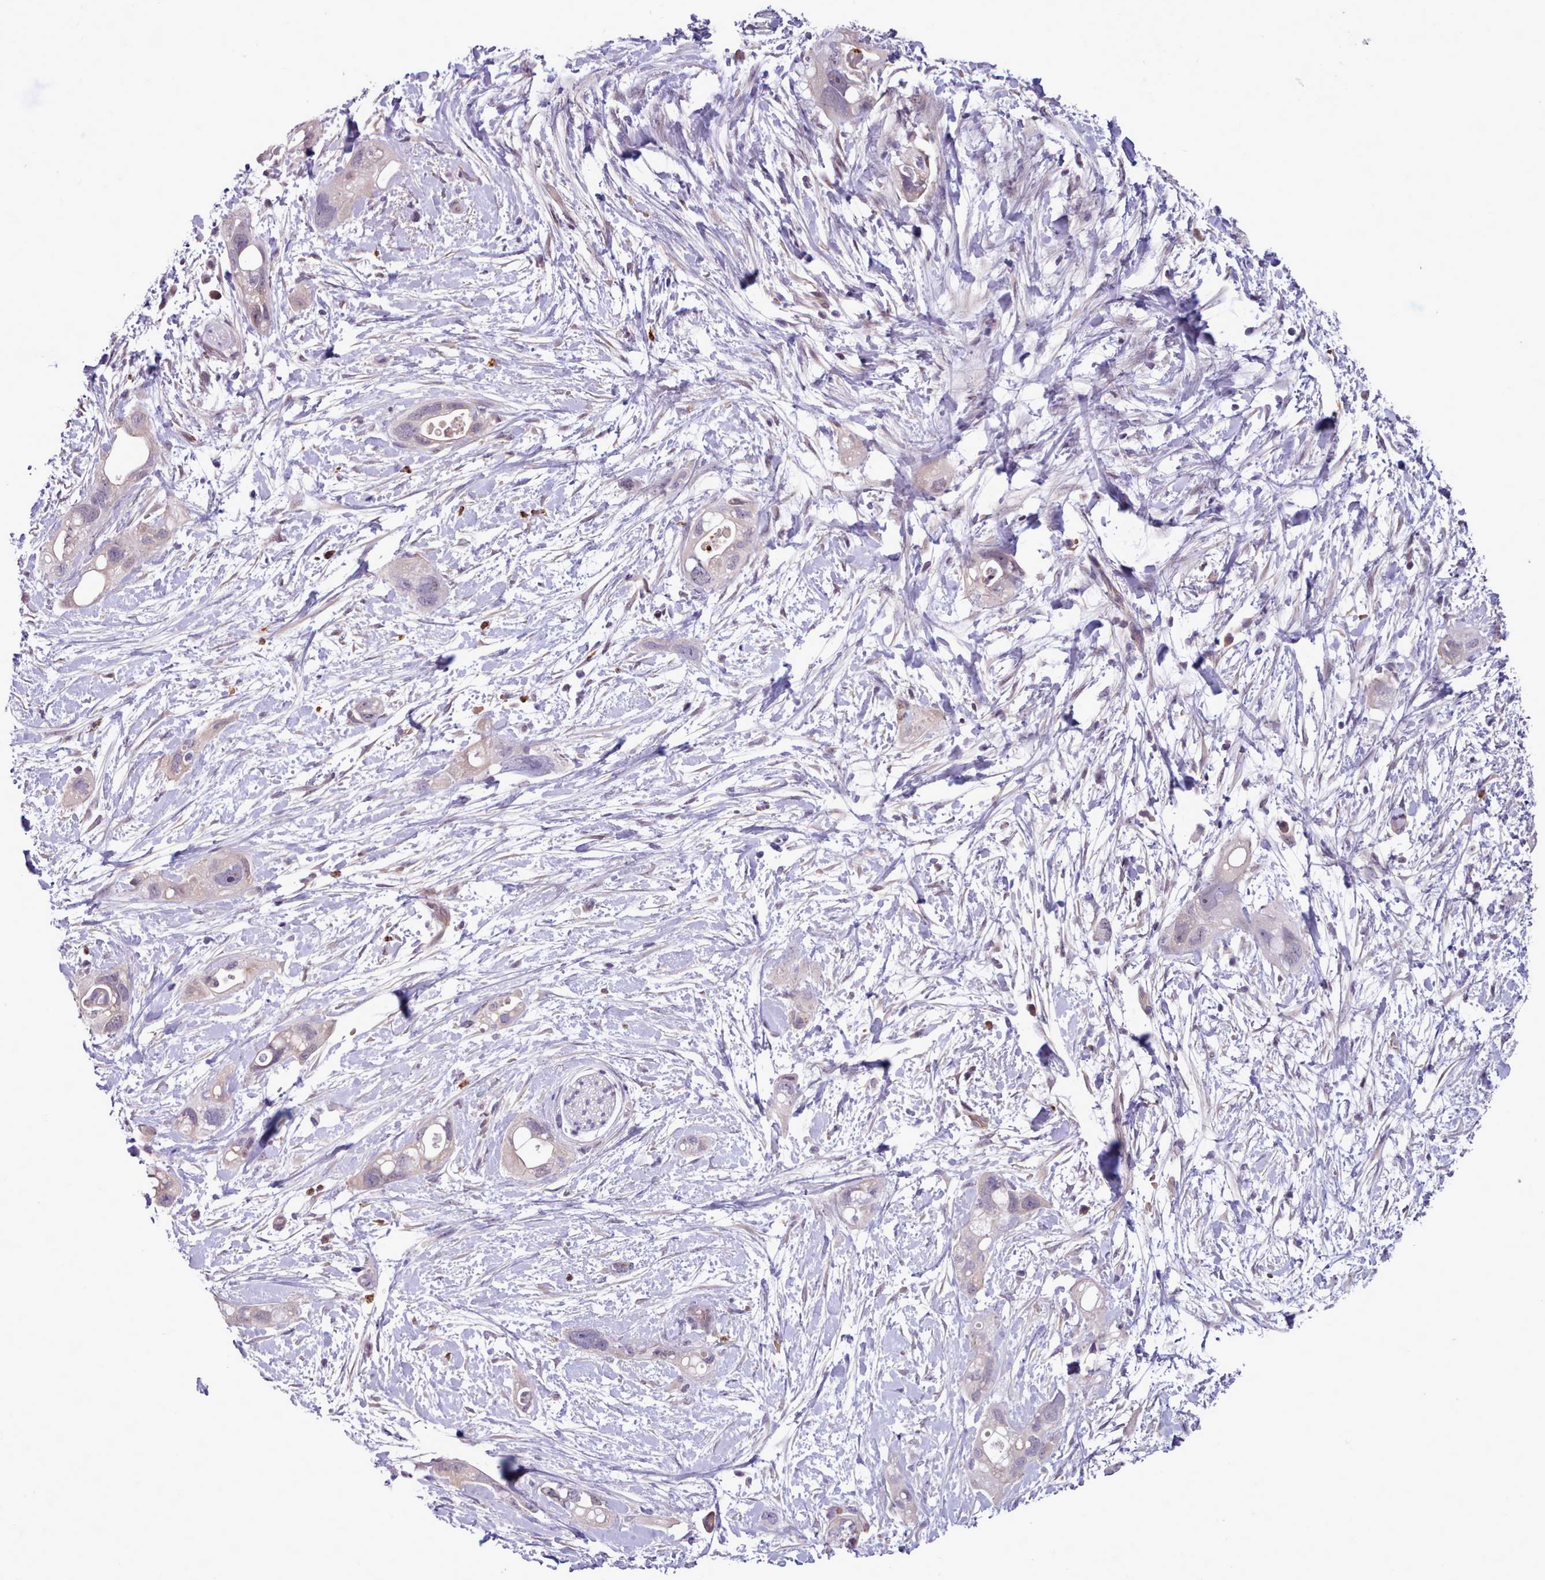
{"staining": {"intensity": "negative", "quantity": "none", "location": "none"}, "tissue": "pancreatic cancer", "cell_type": "Tumor cells", "image_type": "cancer", "snomed": [{"axis": "morphology", "description": "Adenocarcinoma, NOS"}, {"axis": "topography", "description": "Pancreas"}], "caption": "Pancreatic cancer (adenocarcinoma) stained for a protein using immunohistochemistry reveals no positivity tumor cells.", "gene": "KCTD16", "patient": {"sex": "female", "age": 72}}